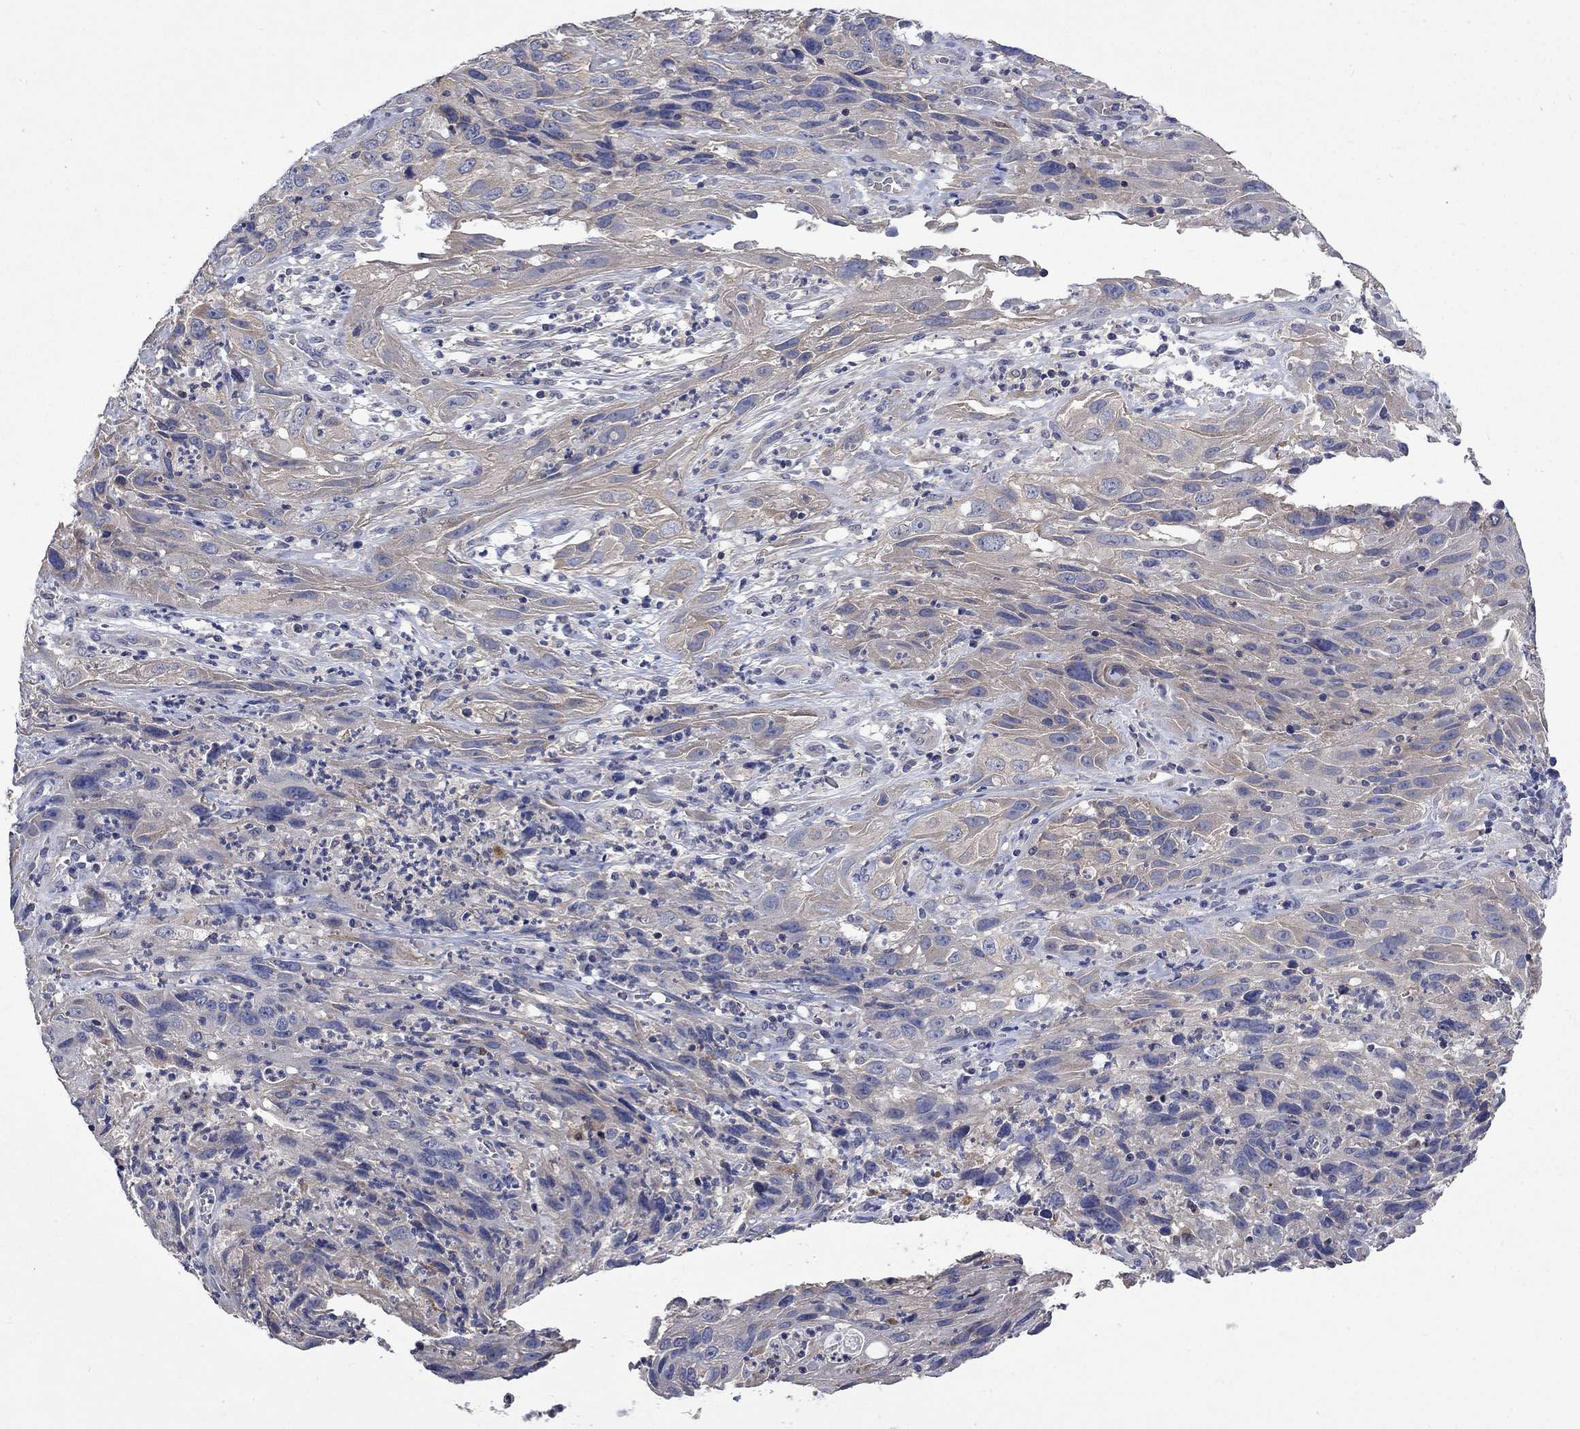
{"staining": {"intensity": "weak", "quantity": "25%-75%", "location": "cytoplasmic/membranous"}, "tissue": "cervical cancer", "cell_type": "Tumor cells", "image_type": "cancer", "snomed": [{"axis": "morphology", "description": "Squamous cell carcinoma, NOS"}, {"axis": "topography", "description": "Cervix"}], "caption": "The photomicrograph exhibits immunohistochemical staining of cervical cancer. There is weak cytoplasmic/membranous positivity is appreciated in approximately 25%-75% of tumor cells. (DAB IHC, brown staining for protein, blue staining for nuclei).", "gene": "HSPA12A", "patient": {"sex": "female", "age": 32}}